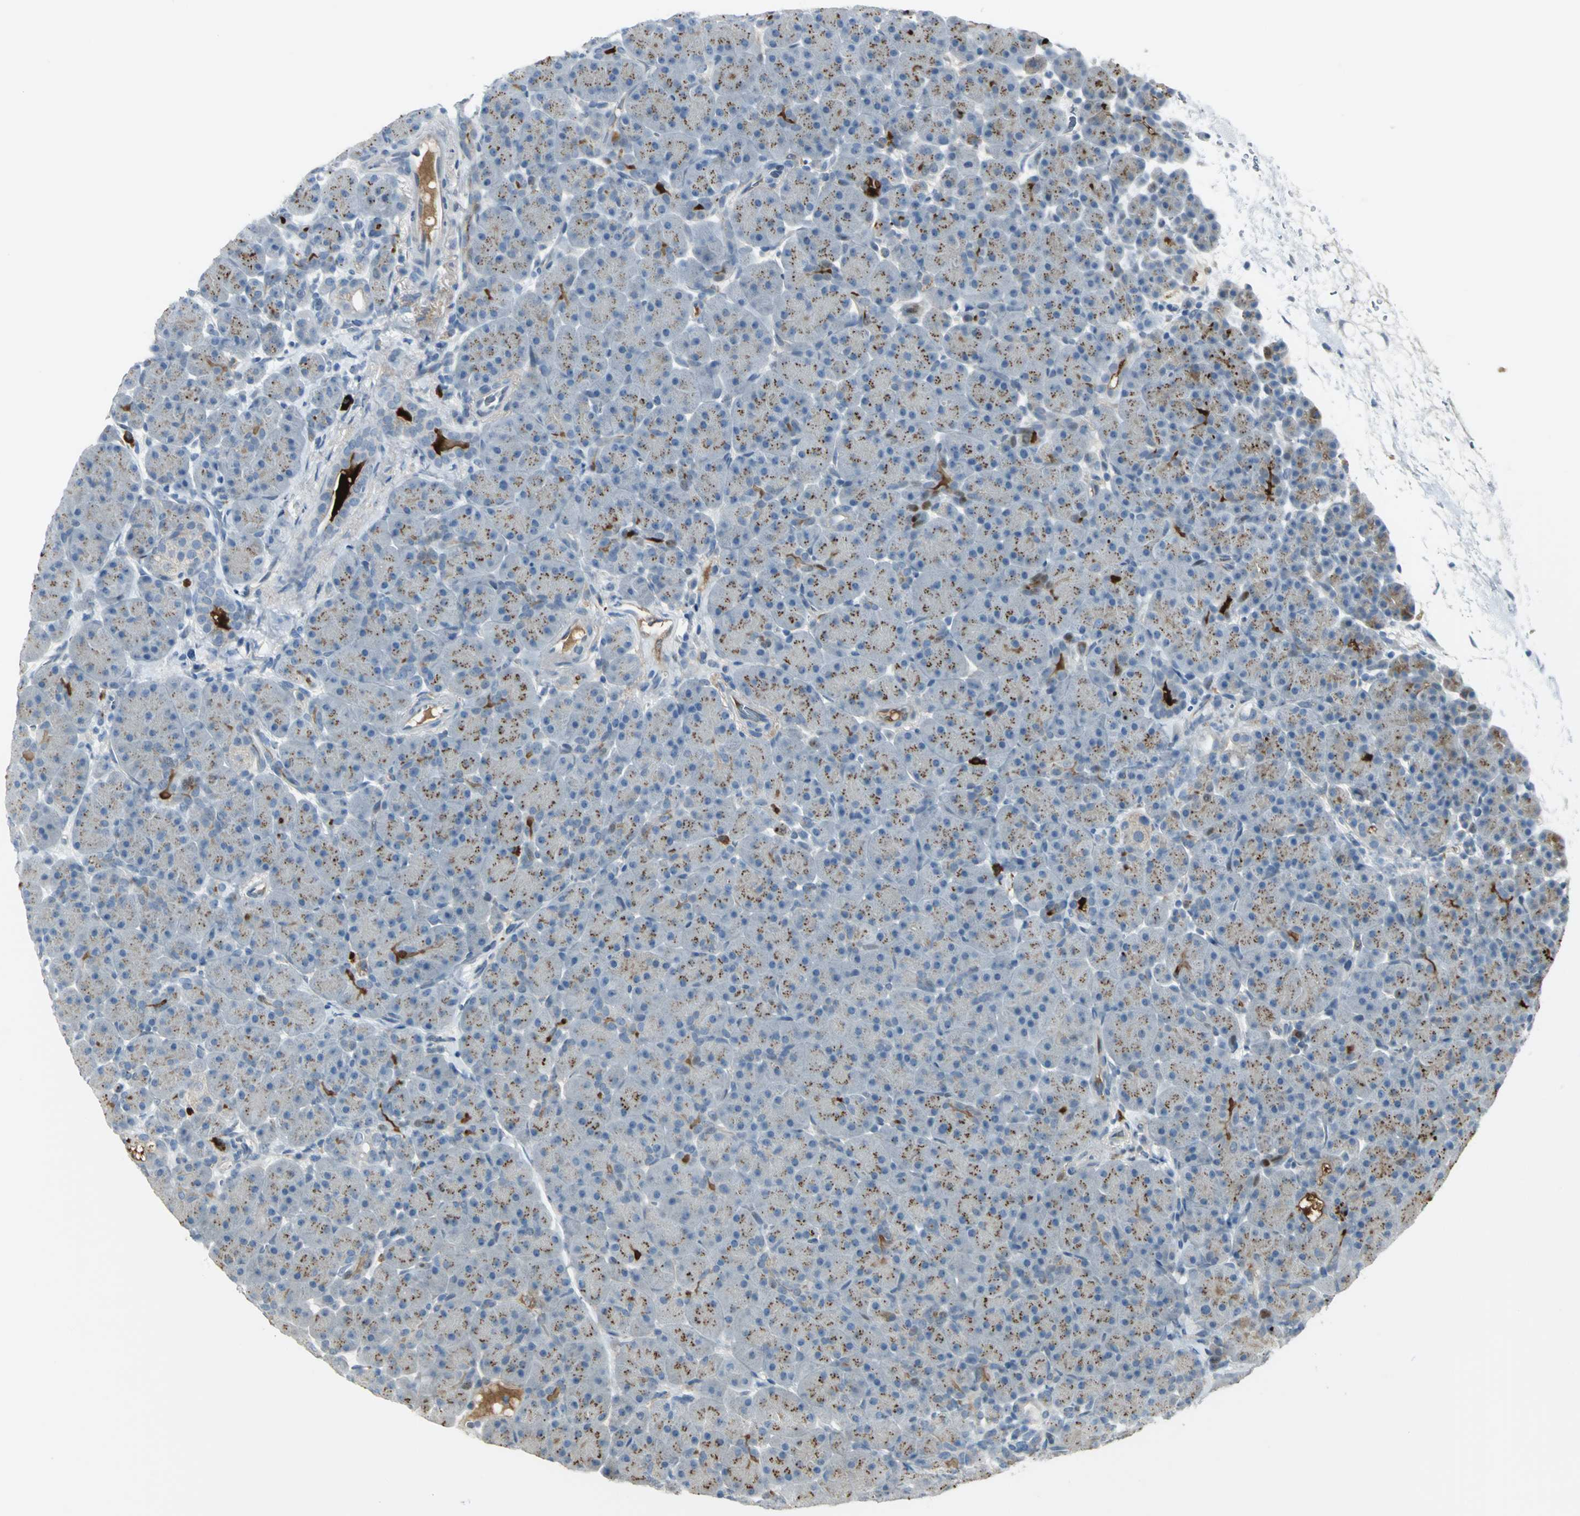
{"staining": {"intensity": "weak", "quantity": "25%-75%", "location": "cytoplasmic/membranous"}, "tissue": "pancreas", "cell_type": "Exocrine glandular cells", "image_type": "normal", "snomed": [{"axis": "morphology", "description": "Normal tissue, NOS"}, {"axis": "topography", "description": "Pancreas"}], "caption": "Immunohistochemistry (IHC) (DAB) staining of unremarkable pancreas reveals weak cytoplasmic/membranous protein staining in about 25%-75% of exocrine glandular cells.", "gene": "PROC", "patient": {"sex": "male", "age": 66}}